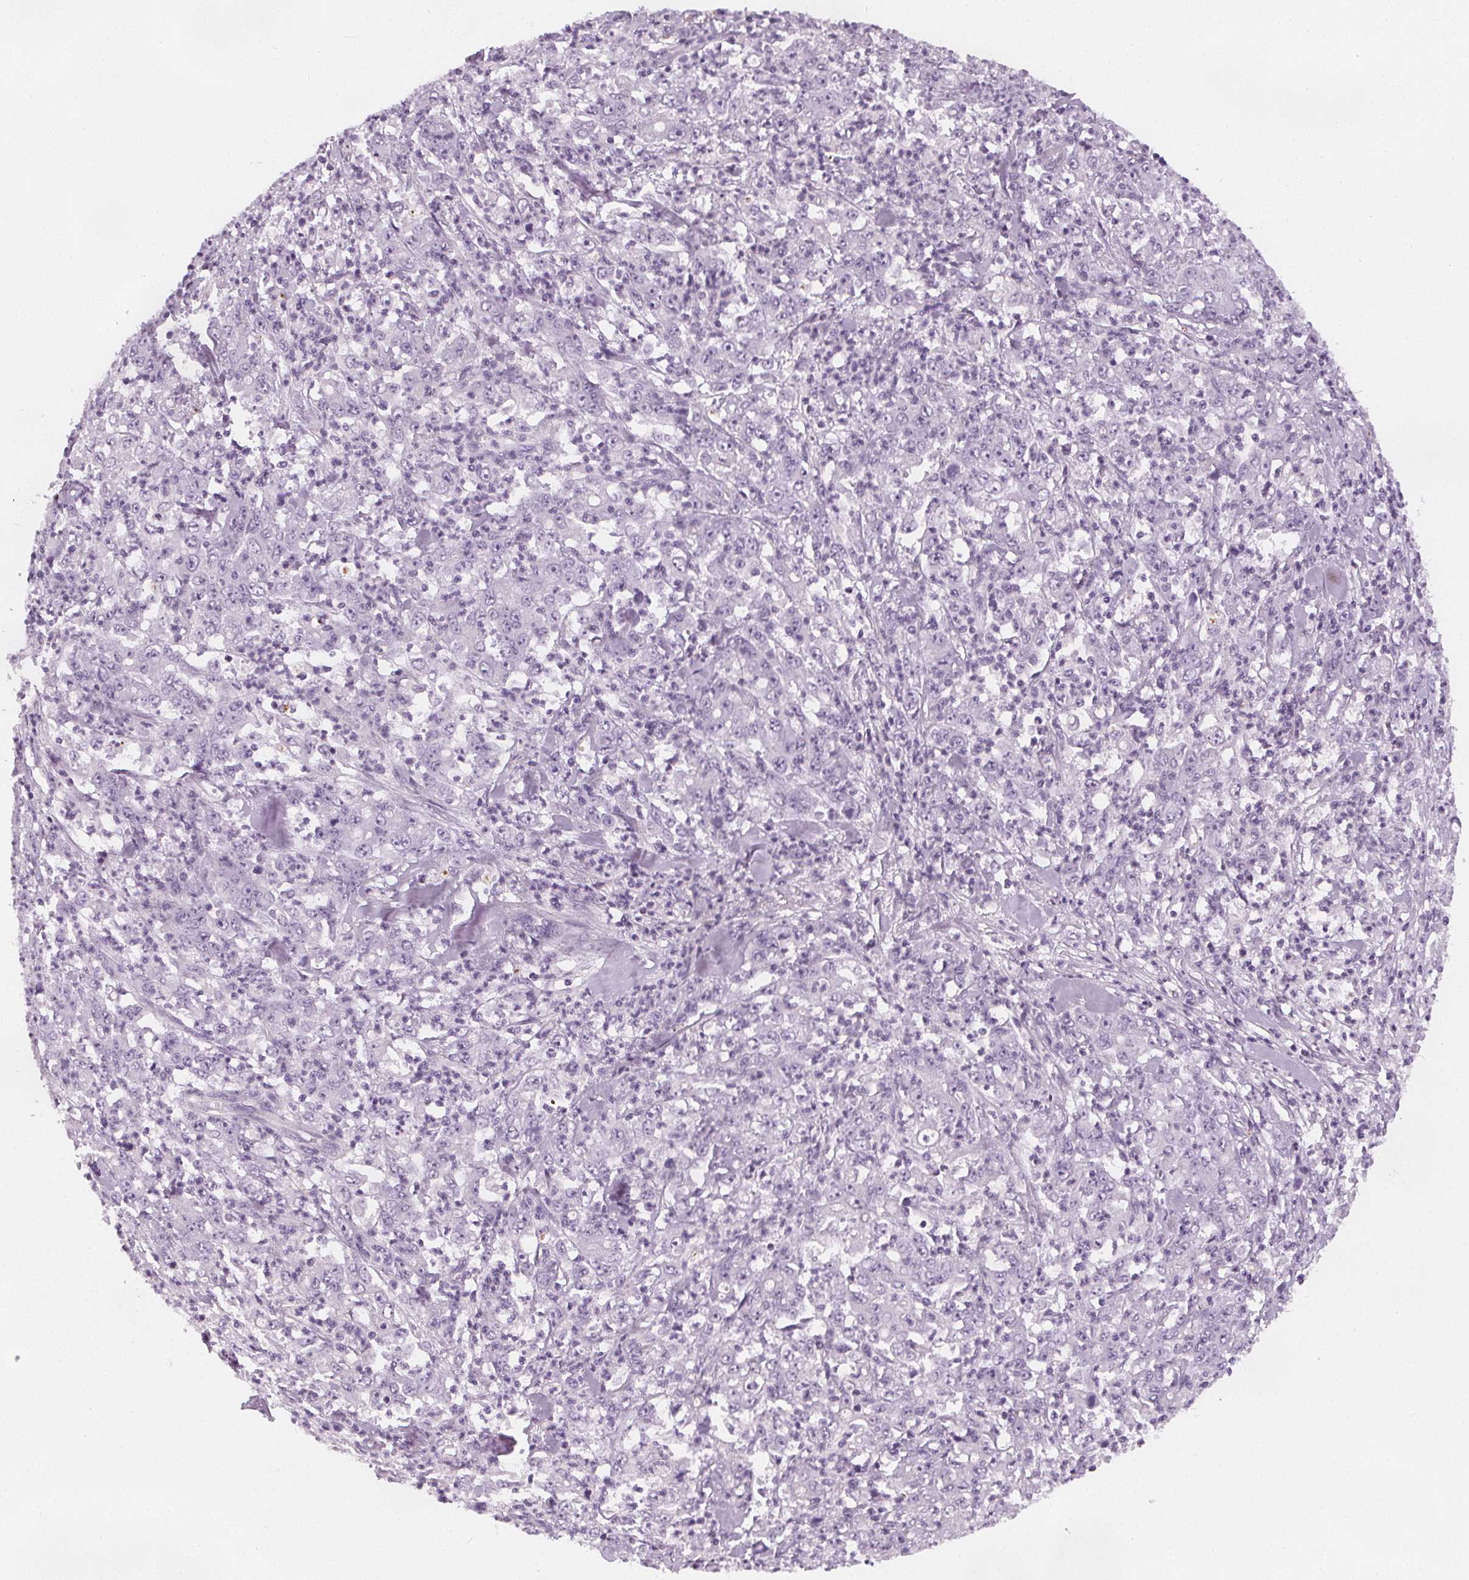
{"staining": {"intensity": "negative", "quantity": "none", "location": "none"}, "tissue": "stomach cancer", "cell_type": "Tumor cells", "image_type": "cancer", "snomed": [{"axis": "morphology", "description": "Adenocarcinoma, NOS"}, {"axis": "topography", "description": "Stomach, lower"}], "caption": "Tumor cells are negative for brown protein staining in stomach cancer. (Stains: DAB (3,3'-diaminobenzidine) immunohistochemistry (IHC) with hematoxylin counter stain, Microscopy: brightfield microscopy at high magnification).", "gene": "SLC5A12", "patient": {"sex": "female", "age": 71}}